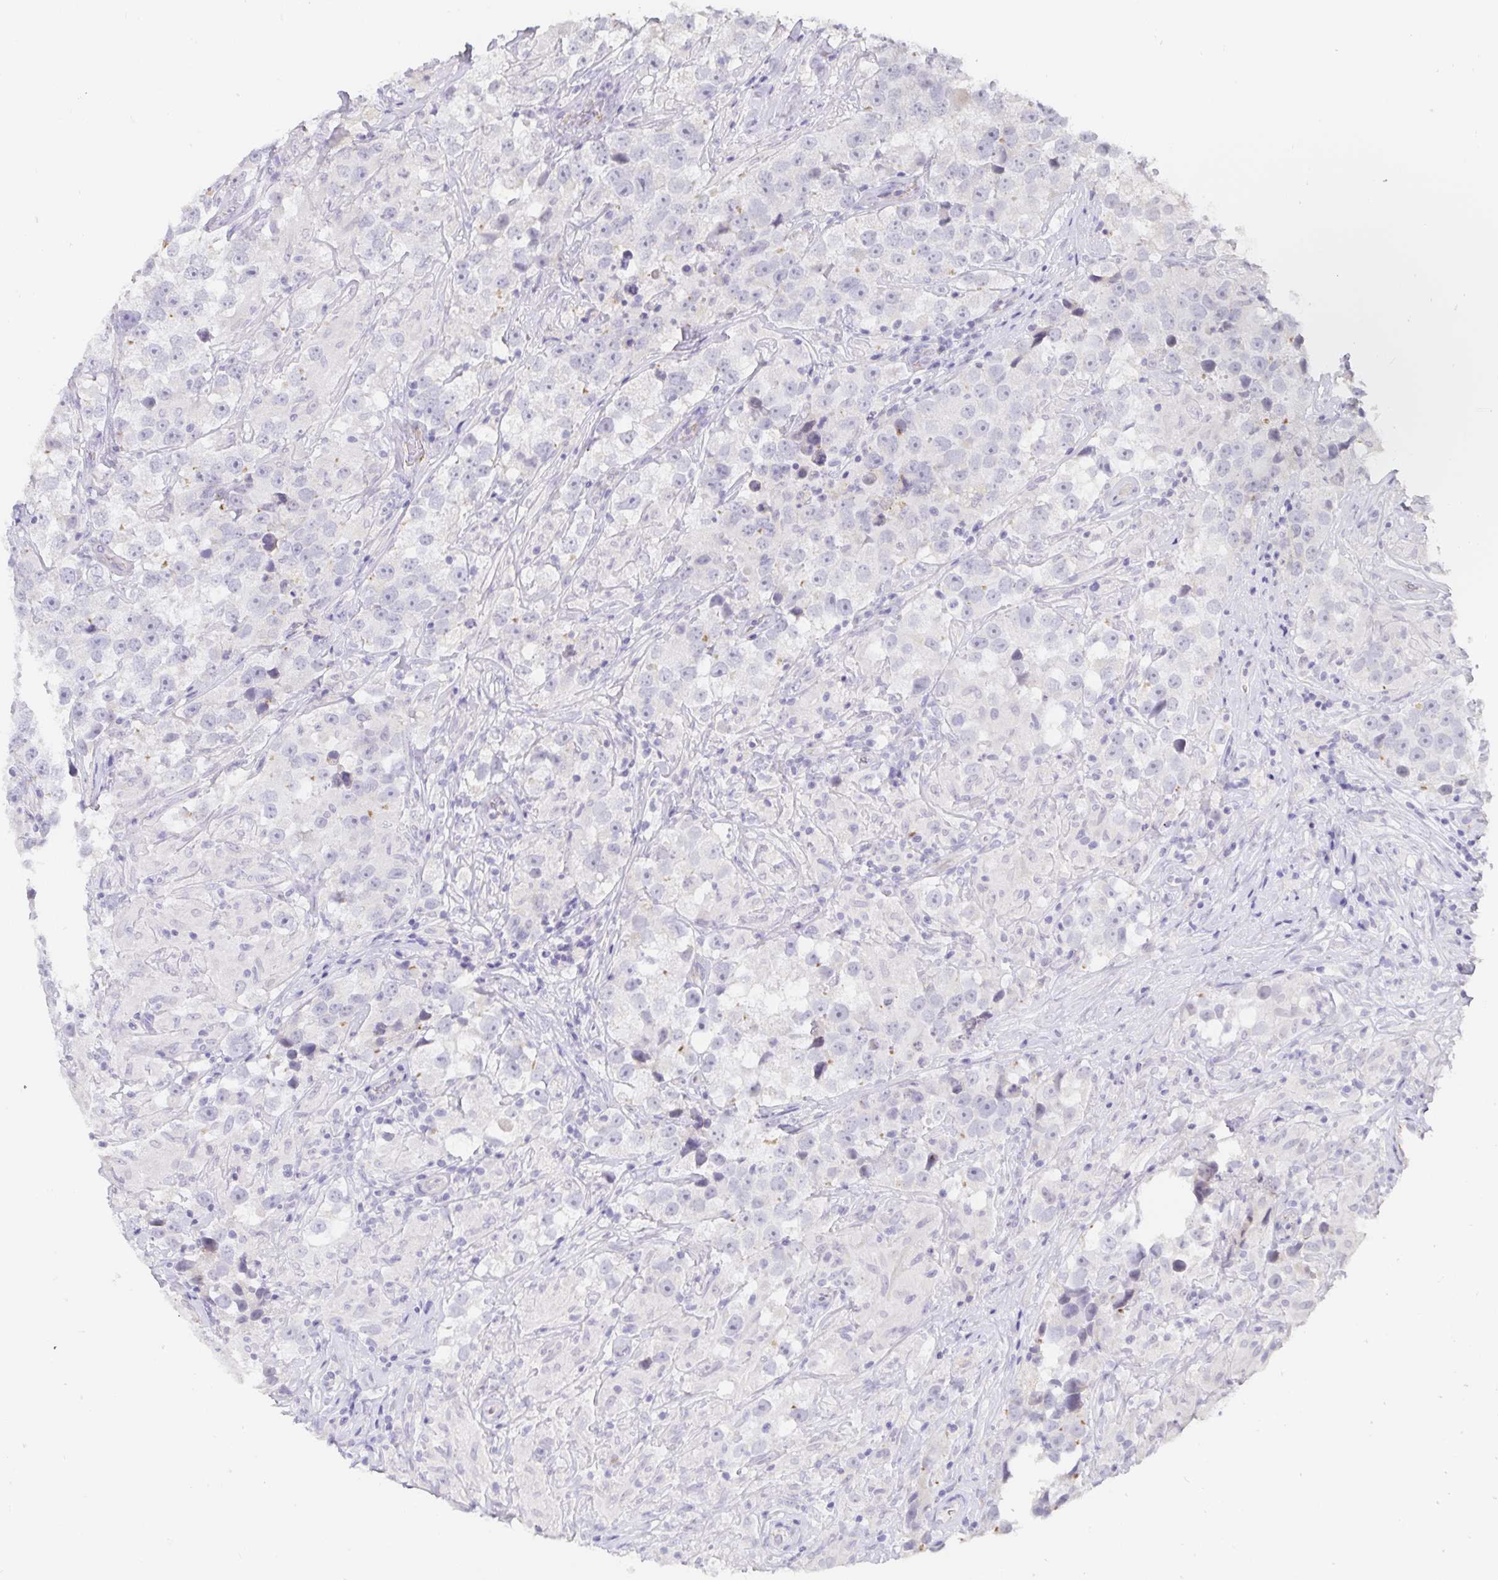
{"staining": {"intensity": "negative", "quantity": "none", "location": "none"}, "tissue": "testis cancer", "cell_type": "Tumor cells", "image_type": "cancer", "snomed": [{"axis": "morphology", "description": "Seminoma, NOS"}, {"axis": "topography", "description": "Testis"}], "caption": "Immunohistochemistry photomicrograph of testis cancer (seminoma) stained for a protein (brown), which exhibits no expression in tumor cells.", "gene": "PDX1", "patient": {"sex": "male", "age": 46}}